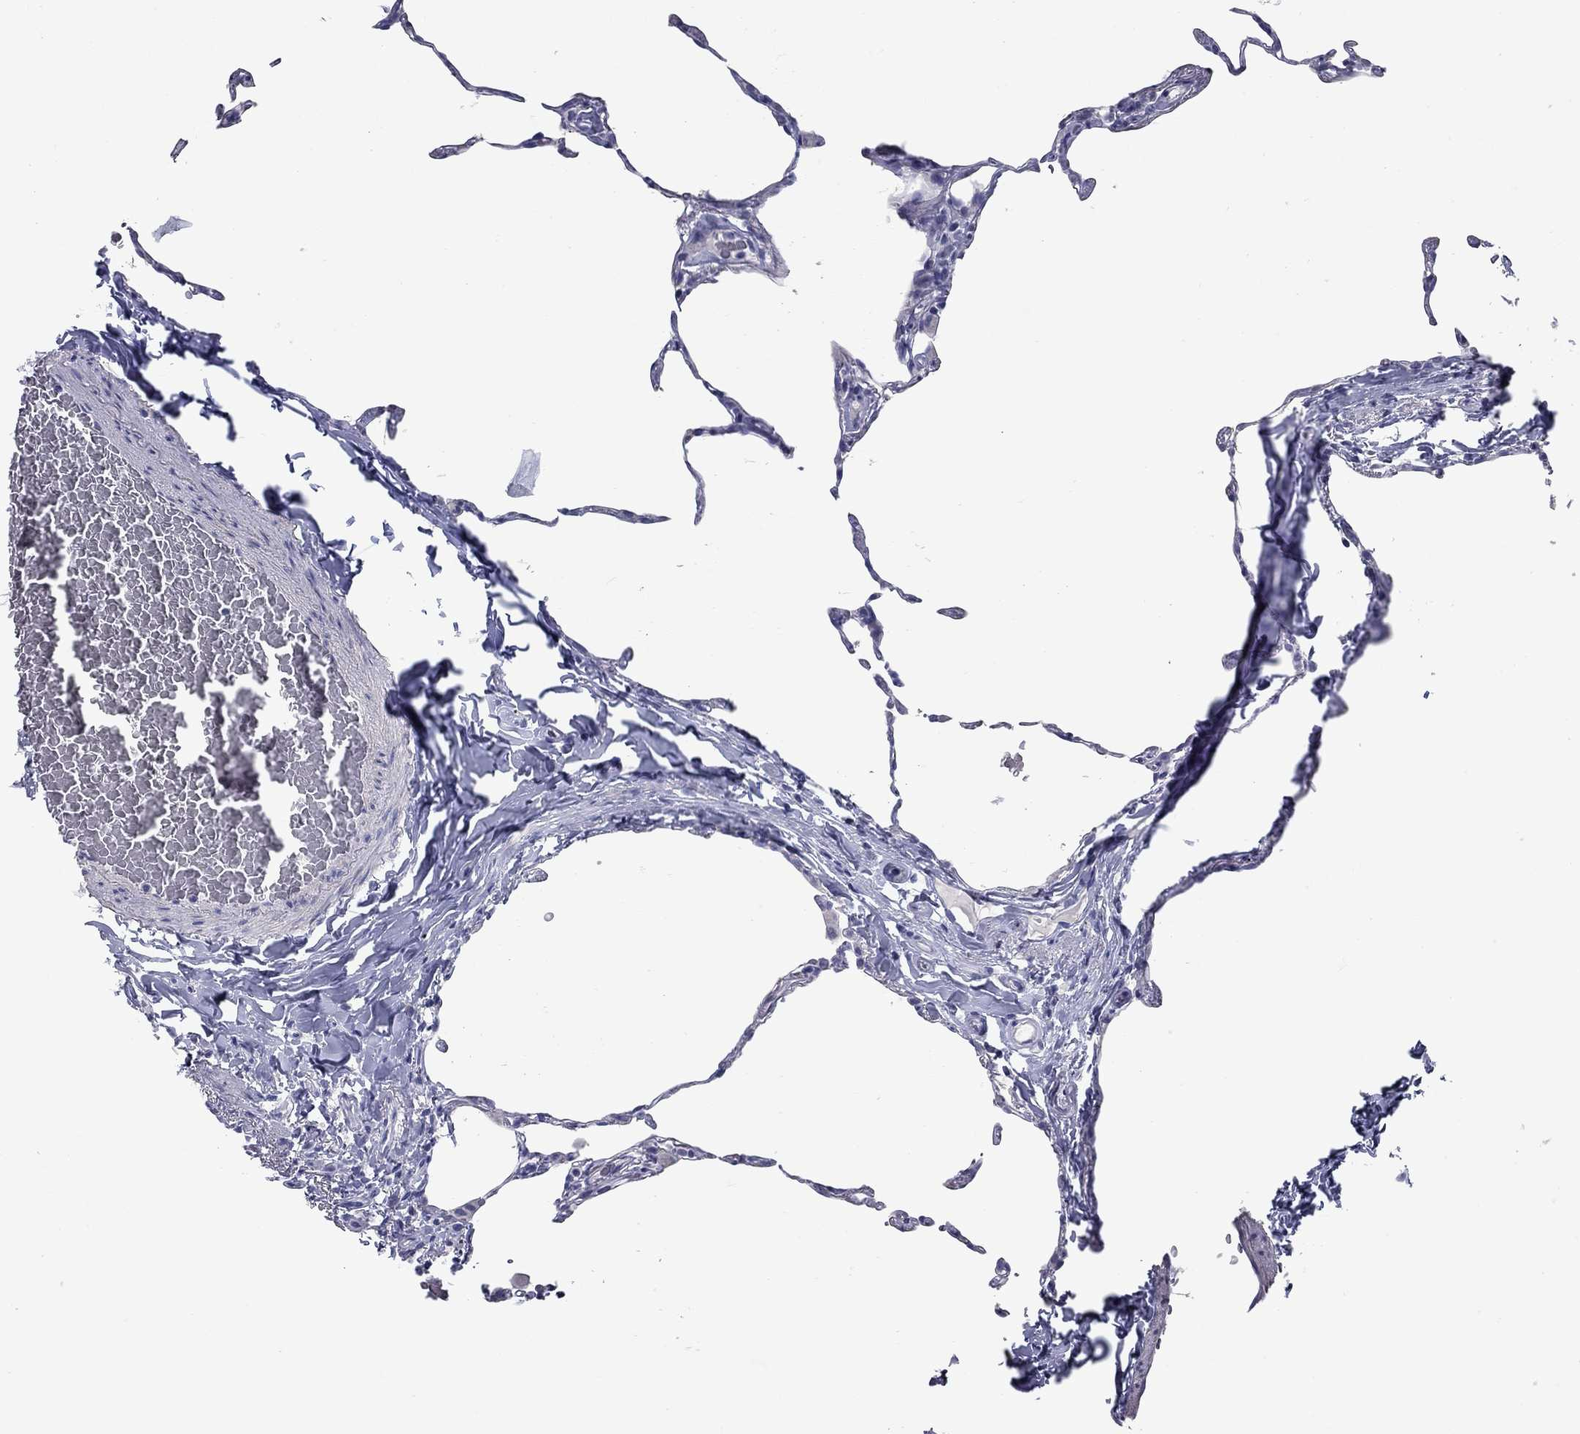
{"staining": {"intensity": "negative", "quantity": "none", "location": "none"}, "tissue": "lung", "cell_type": "Alveolar cells", "image_type": "normal", "snomed": [{"axis": "morphology", "description": "Normal tissue, NOS"}, {"axis": "topography", "description": "Lung"}], "caption": "Immunohistochemistry (IHC) of unremarkable lung demonstrates no positivity in alveolar cells.", "gene": "KIRREL2", "patient": {"sex": "female", "age": 57}}